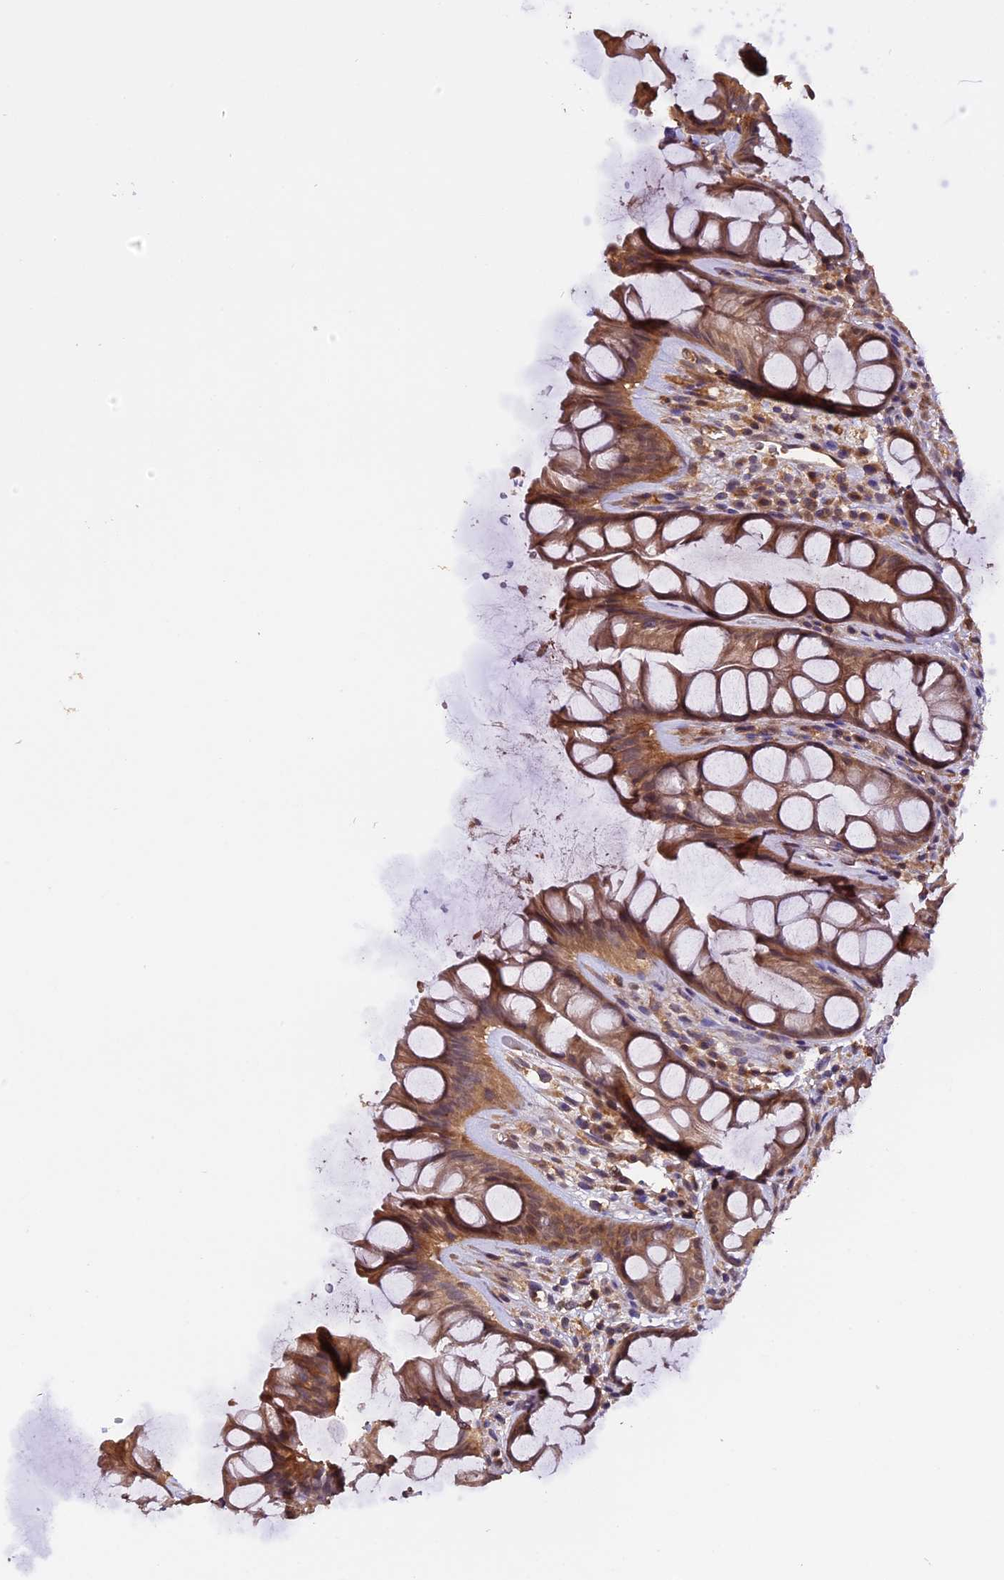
{"staining": {"intensity": "moderate", "quantity": ">75%", "location": "cytoplasmic/membranous,nuclear"}, "tissue": "rectum", "cell_type": "Glandular cells", "image_type": "normal", "snomed": [{"axis": "morphology", "description": "Normal tissue, NOS"}, {"axis": "topography", "description": "Rectum"}], "caption": "Immunohistochemical staining of benign human rectum shows >75% levels of moderate cytoplasmic/membranous,nuclear protein staining in approximately >75% of glandular cells.", "gene": "TRMT1", "patient": {"sex": "male", "age": 74}}